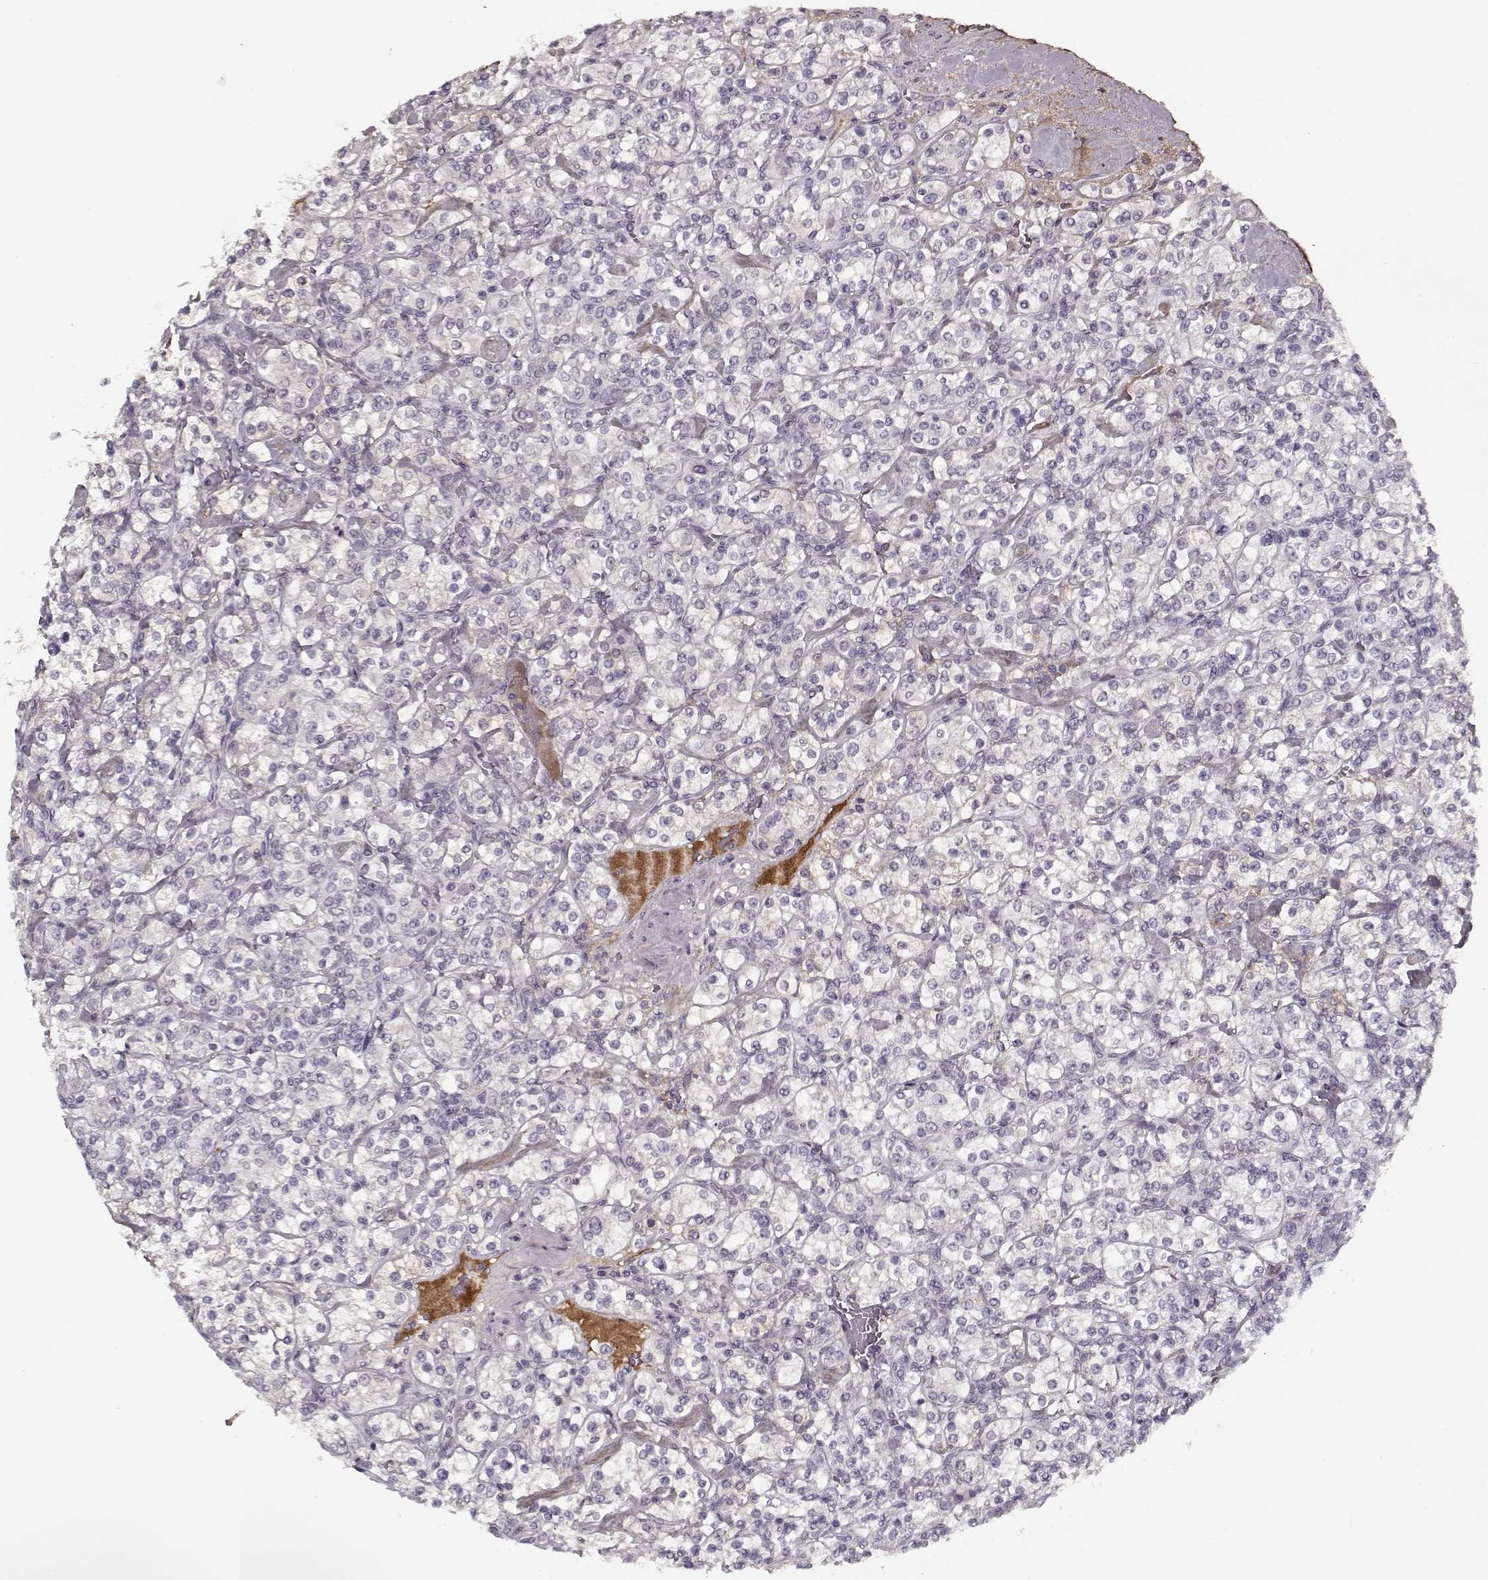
{"staining": {"intensity": "negative", "quantity": "none", "location": "none"}, "tissue": "renal cancer", "cell_type": "Tumor cells", "image_type": "cancer", "snomed": [{"axis": "morphology", "description": "Adenocarcinoma, NOS"}, {"axis": "topography", "description": "Kidney"}], "caption": "Tumor cells show no significant positivity in renal cancer.", "gene": "LUM", "patient": {"sex": "male", "age": 77}}